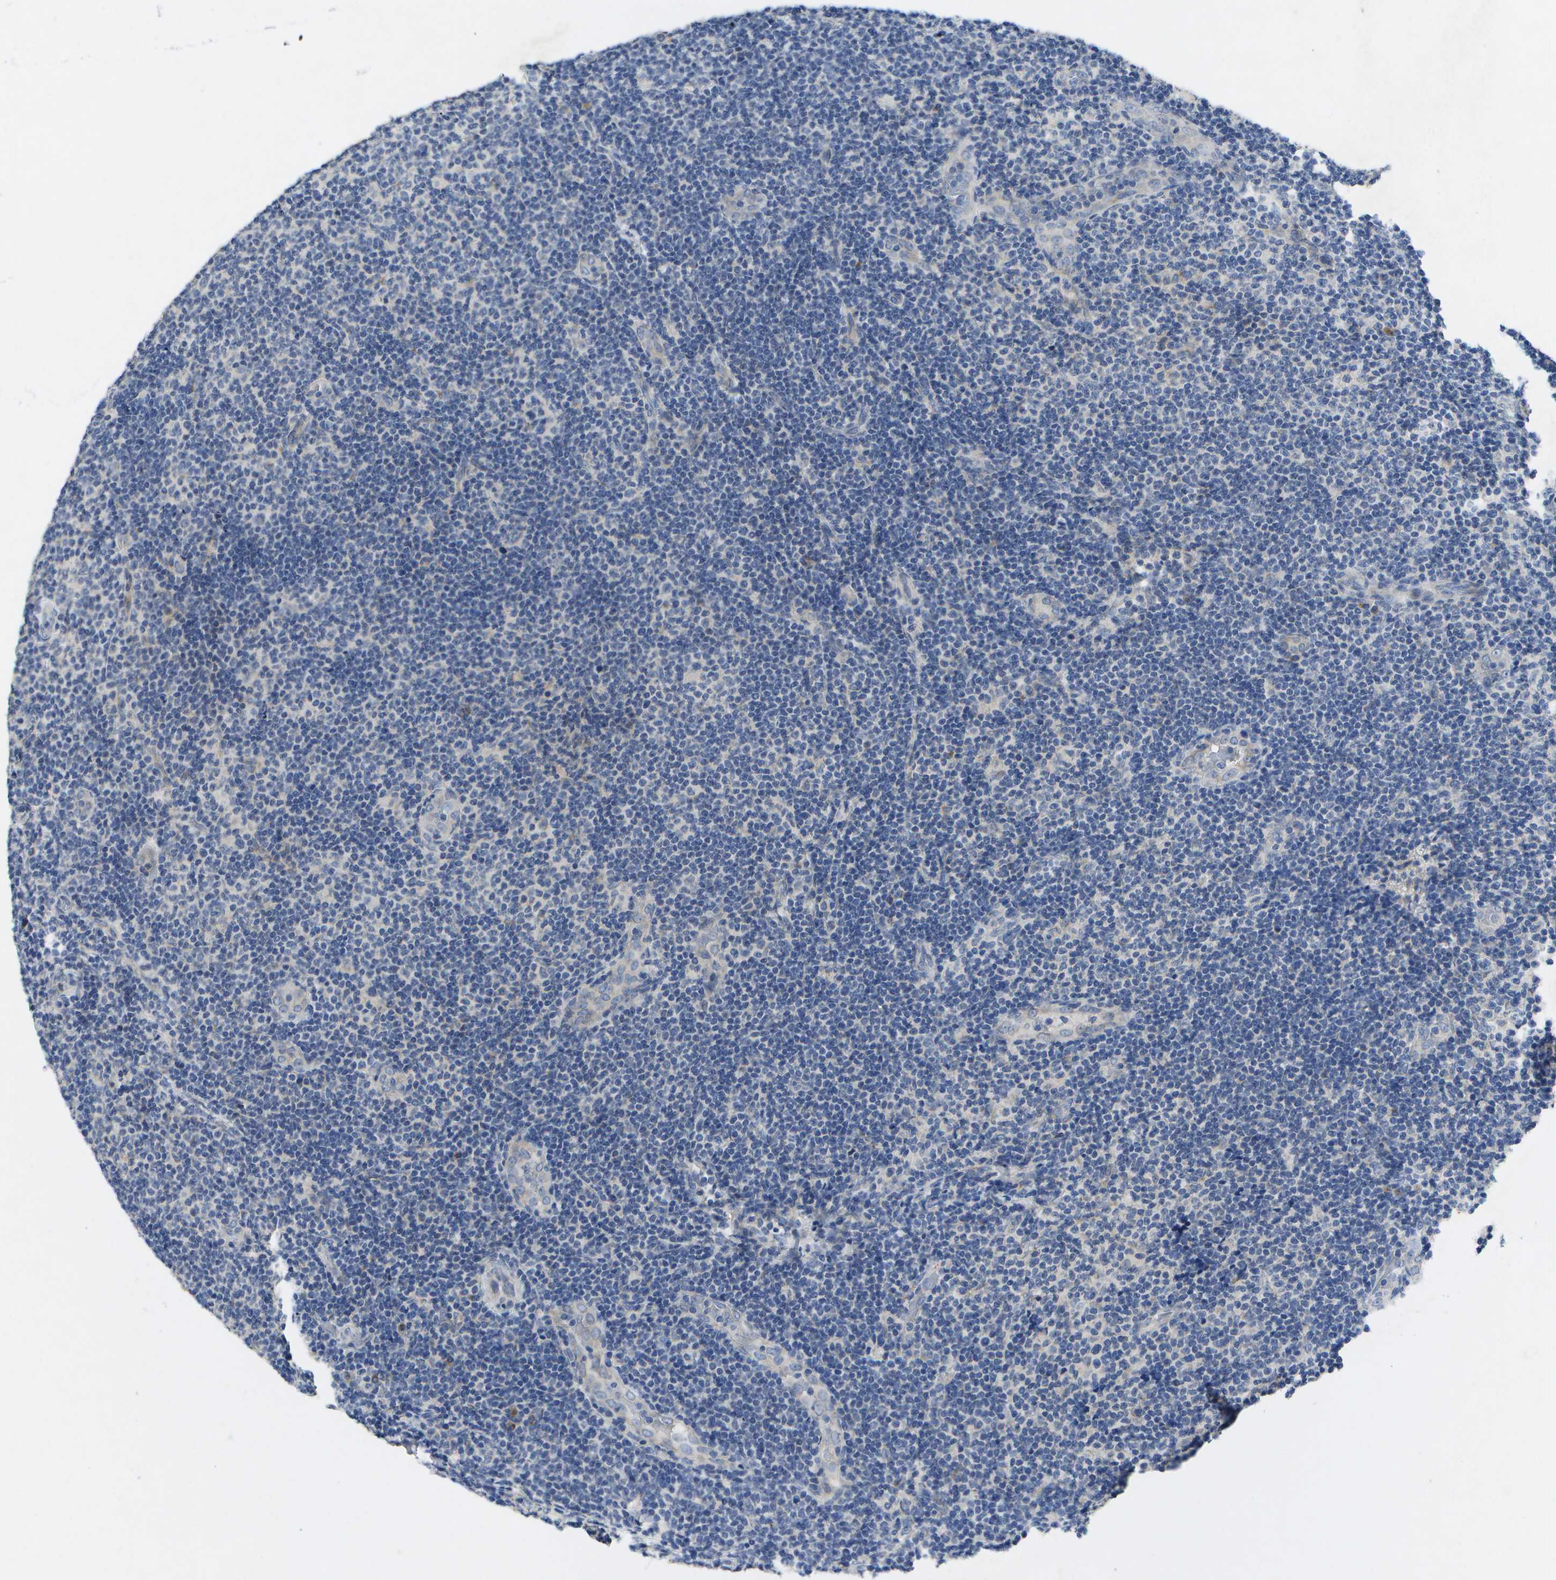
{"staining": {"intensity": "negative", "quantity": "none", "location": "none"}, "tissue": "lymphoma", "cell_type": "Tumor cells", "image_type": "cancer", "snomed": [{"axis": "morphology", "description": "Malignant lymphoma, non-Hodgkin's type, Low grade"}, {"axis": "topography", "description": "Lymph node"}], "caption": "Tumor cells show no significant expression in malignant lymphoma, non-Hodgkin's type (low-grade).", "gene": "KDELR1", "patient": {"sex": "male", "age": 83}}